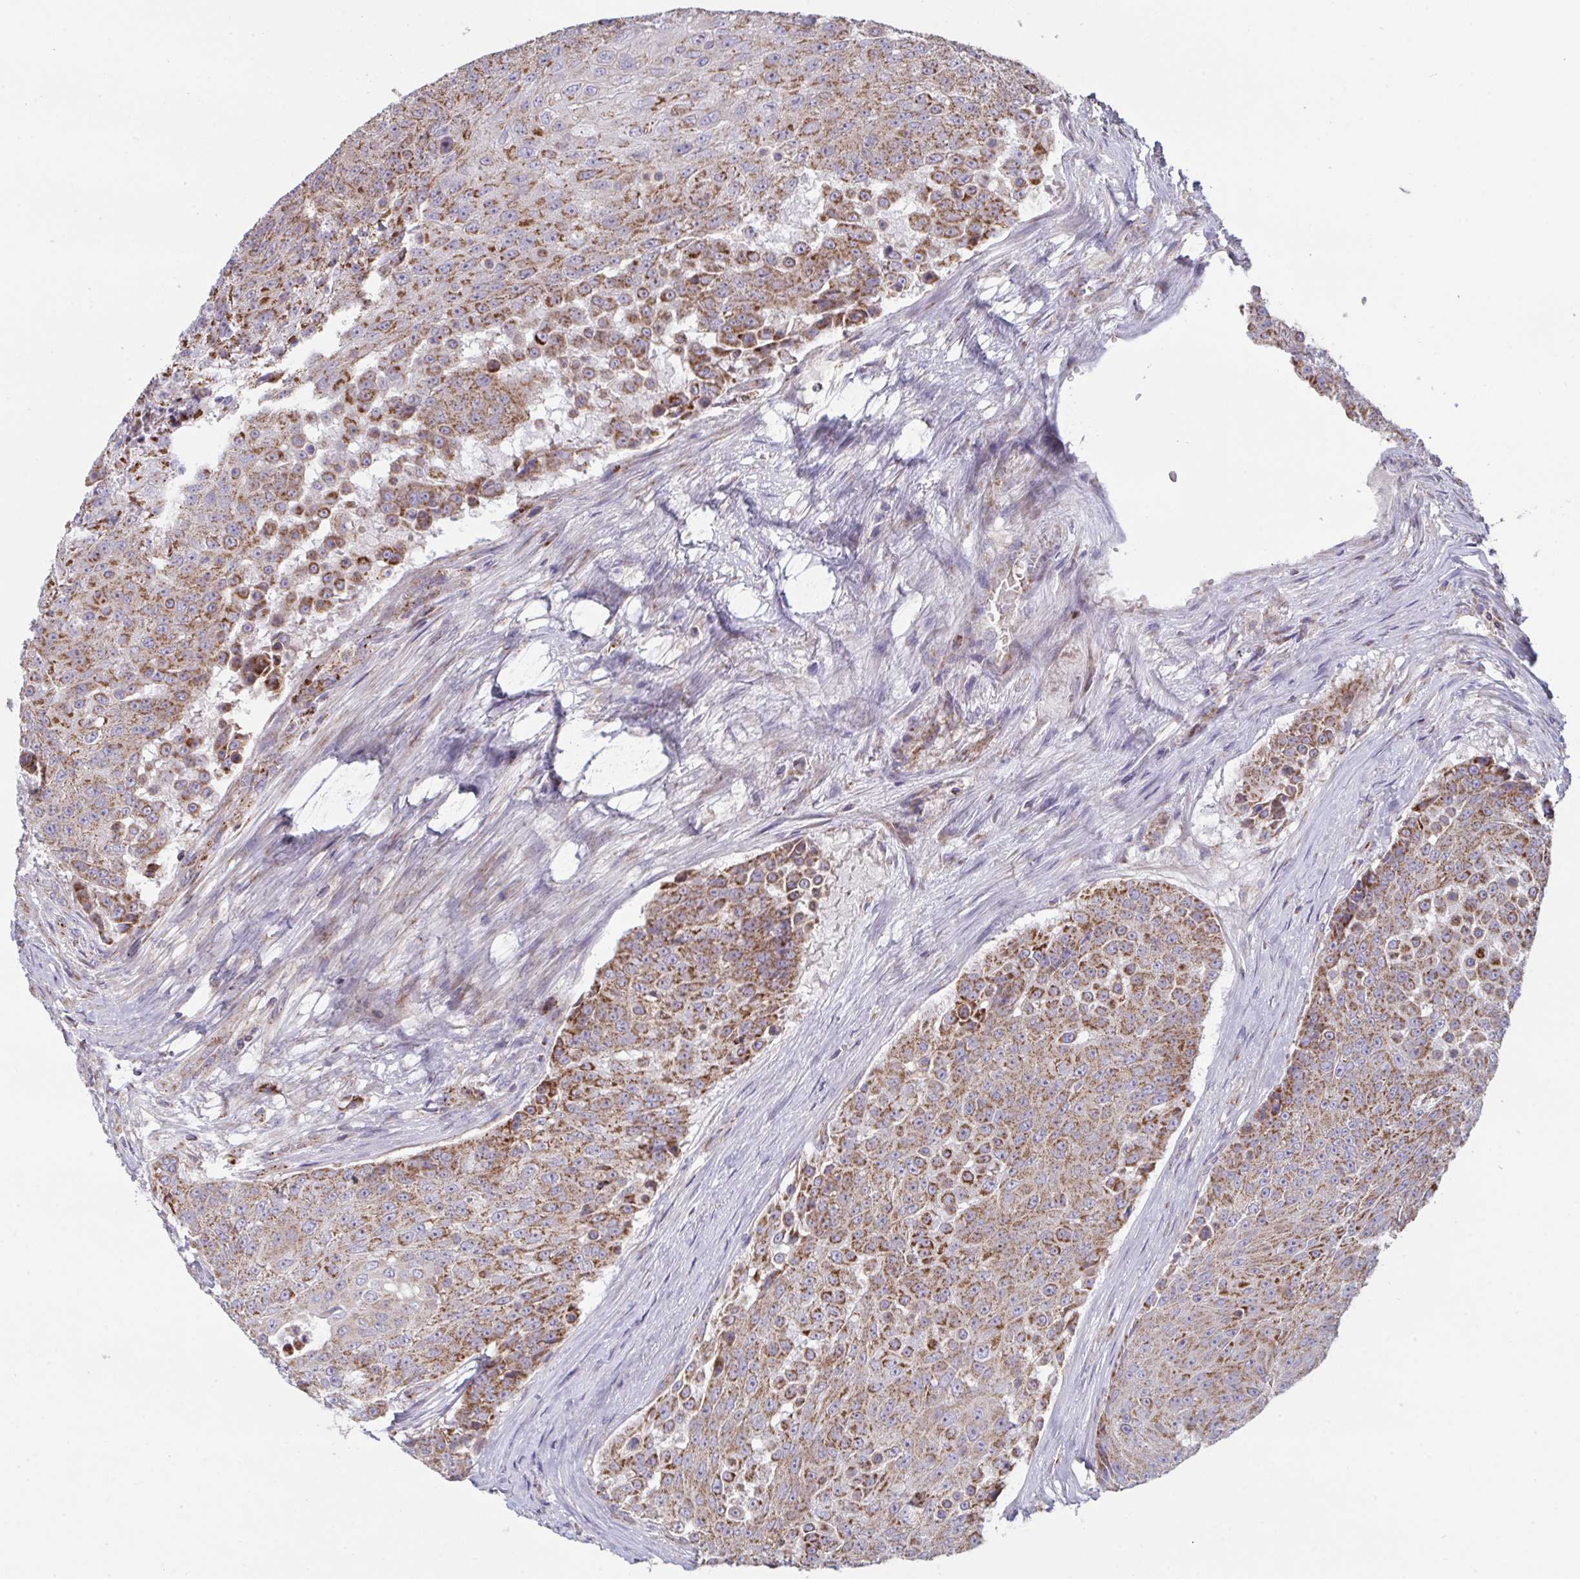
{"staining": {"intensity": "moderate", "quantity": ">75%", "location": "cytoplasmic/membranous"}, "tissue": "urothelial cancer", "cell_type": "Tumor cells", "image_type": "cancer", "snomed": [{"axis": "morphology", "description": "Urothelial carcinoma, High grade"}, {"axis": "topography", "description": "Urinary bladder"}], "caption": "Human urothelial cancer stained with a protein marker shows moderate staining in tumor cells.", "gene": "MICOS10", "patient": {"sex": "female", "age": 63}}